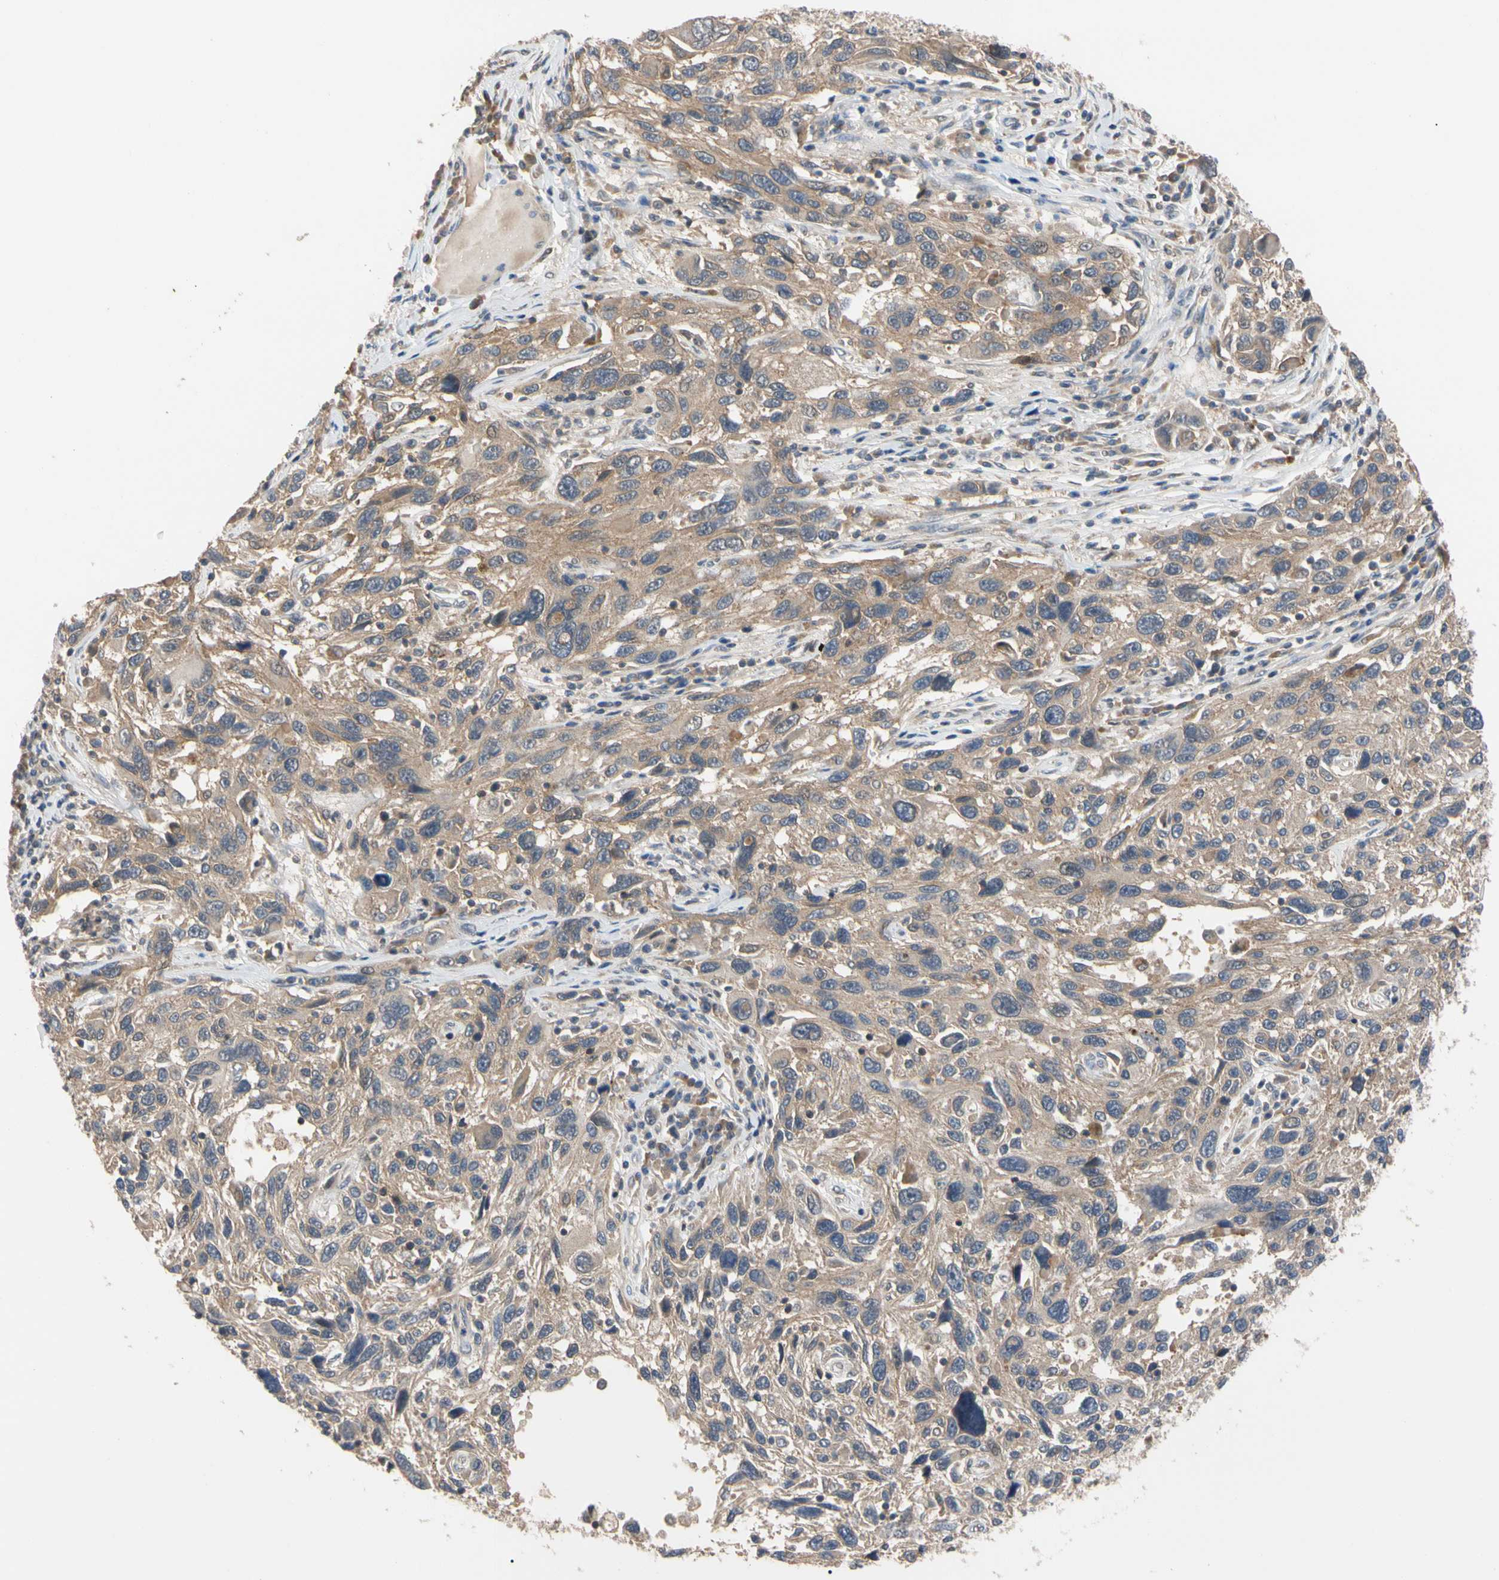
{"staining": {"intensity": "moderate", "quantity": ">75%", "location": "cytoplasmic/membranous"}, "tissue": "melanoma", "cell_type": "Tumor cells", "image_type": "cancer", "snomed": [{"axis": "morphology", "description": "Malignant melanoma, NOS"}, {"axis": "topography", "description": "Skin"}], "caption": "This micrograph displays IHC staining of human malignant melanoma, with medium moderate cytoplasmic/membranous expression in approximately >75% of tumor cells.", "gene": "DPP8", "patient": {"sex": "male", "age": 53}}